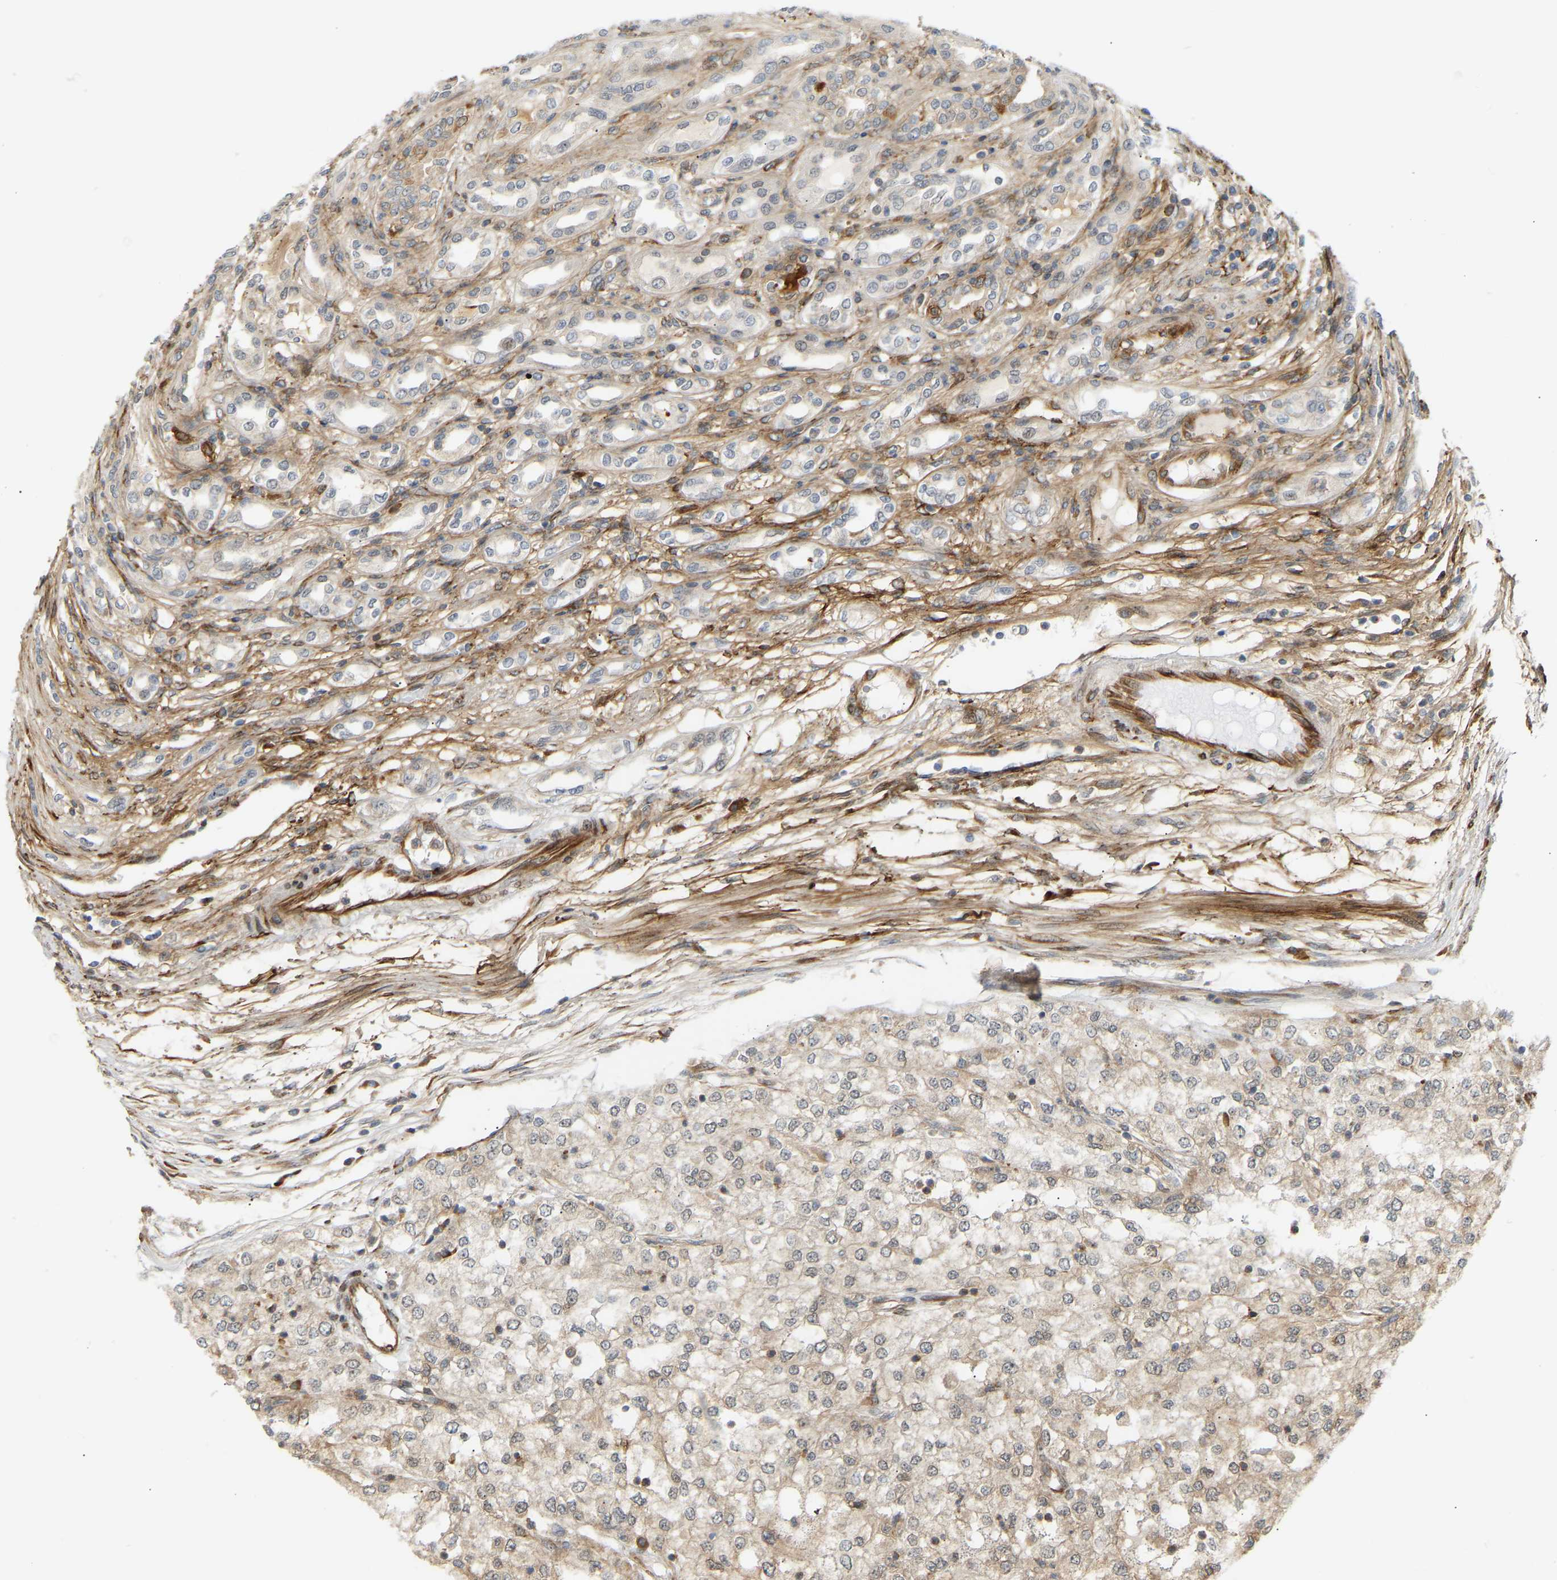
{"staining": {"intensity": "negative", "quantity": "none", "location": "none"}, "tissue": "renal cancer", "cell_type": "Tumor cells", "image_type": "cancer", "snomed": [{"axis": "morphology", "description": "Adenocarcinoma, NOS"}, {"axis": "topography", "description": "Kidney"}], "caption": "The photomicrograph reveals no staining of tumor cells in renal cancer (adenocarcinoma).", "gene": "PLCG2", "patient": {"sex": "female", "age": 54}}